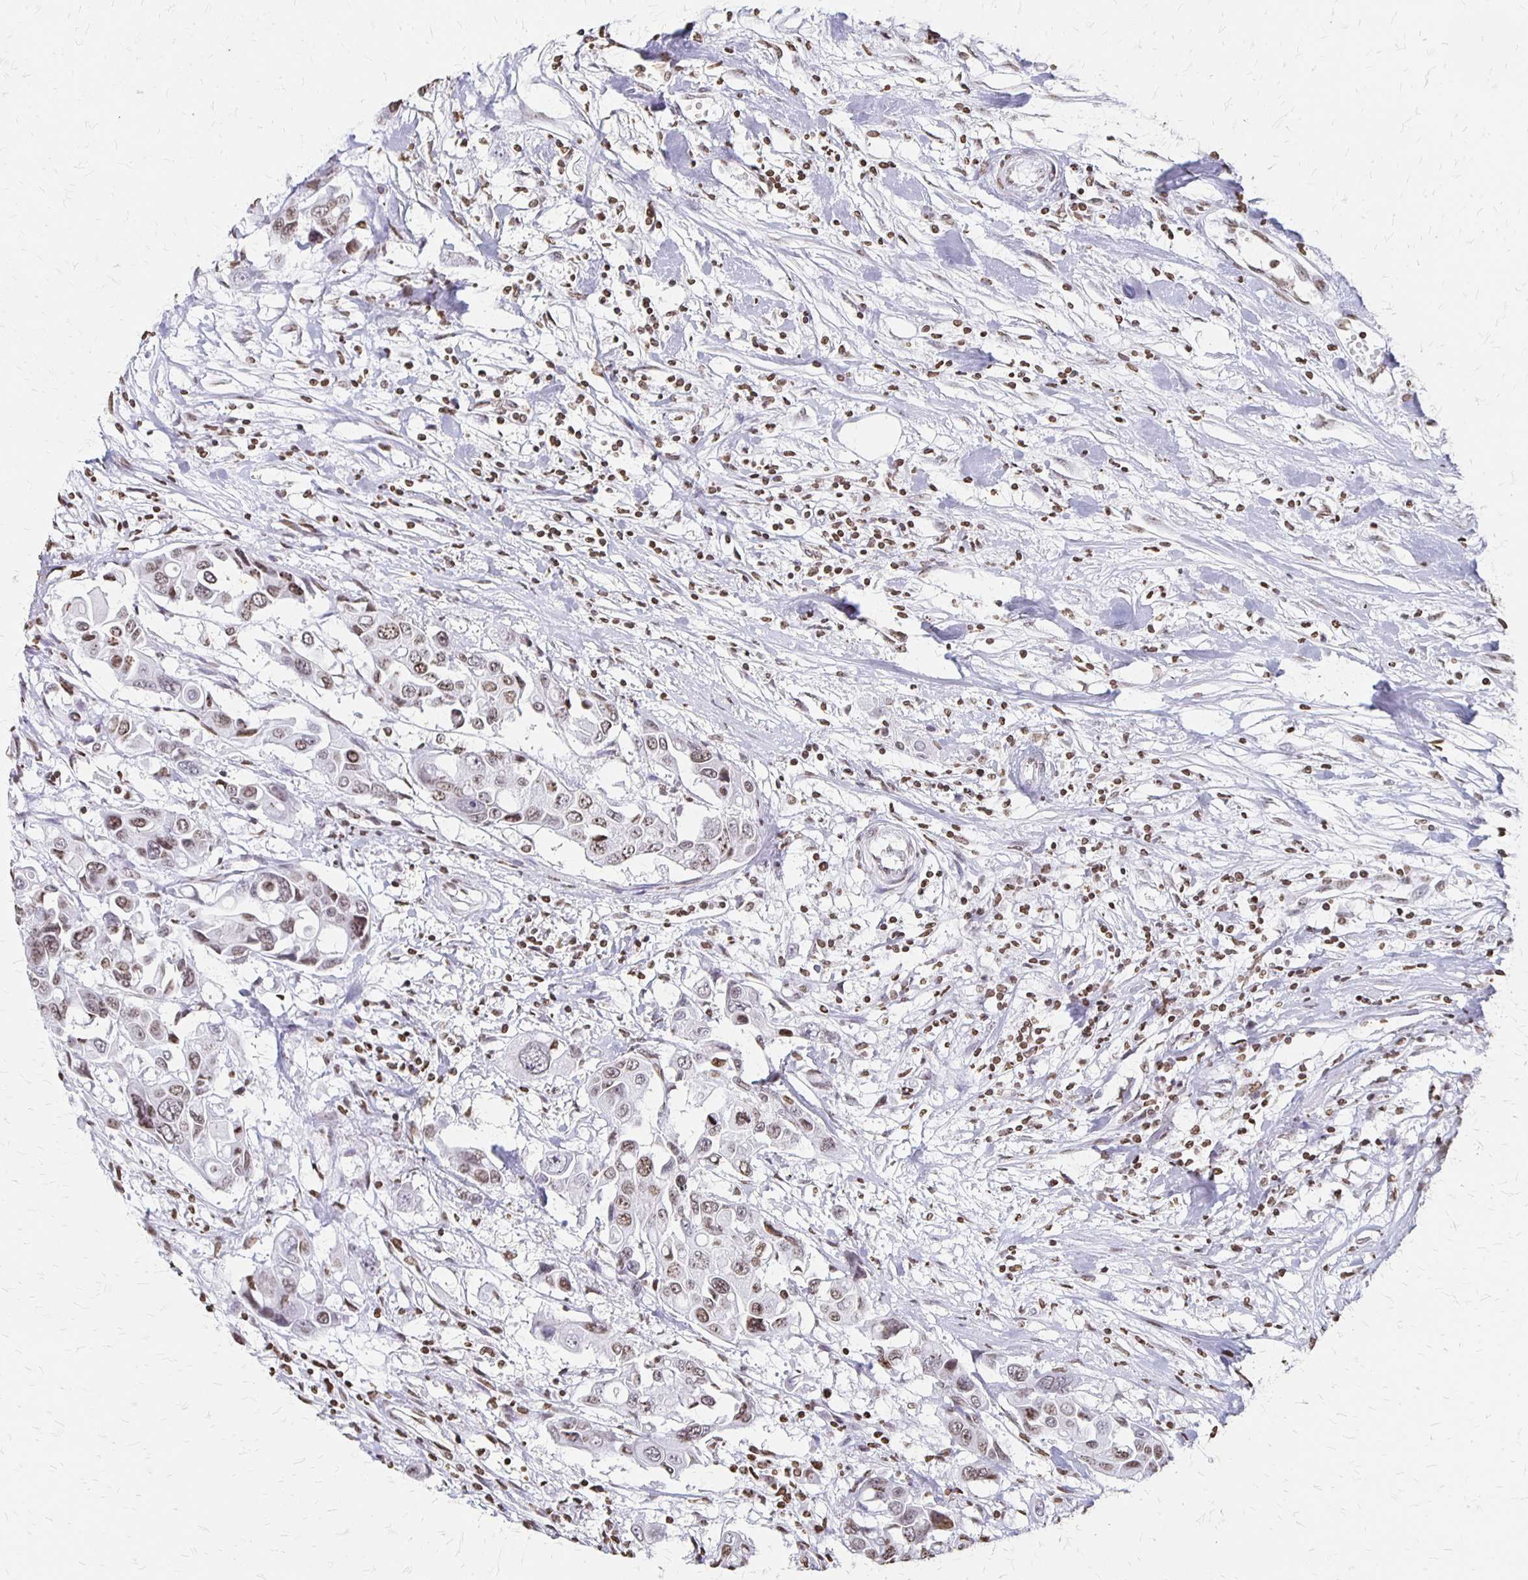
{"staining": {"intensity": "weak", "quantity": "25%-75%", "location": "nuclear"}, "tissue": "colorectal cancer", "cell_type": "Tumor cells", "image_type": "cancer", "snomed": [{"axis": "morphology", "description": "Adenocarcinoma, NOS"}, {"axis": "topography", "description": "Colon"}], "caption": "IHC staining of colorectal cancer, which displays low levels of weak nuclear staining in about 25%-75% of tumor cells indicating weak nuclear protein positivity. The staining was performed using DAB (3,3'-diaminobenzidine) (brown) for protein detection and nuclei were counterstained in hematoxylin (blue).", "gene": "ZNF280C", "patient": {"sex": "male", "age": 77}}